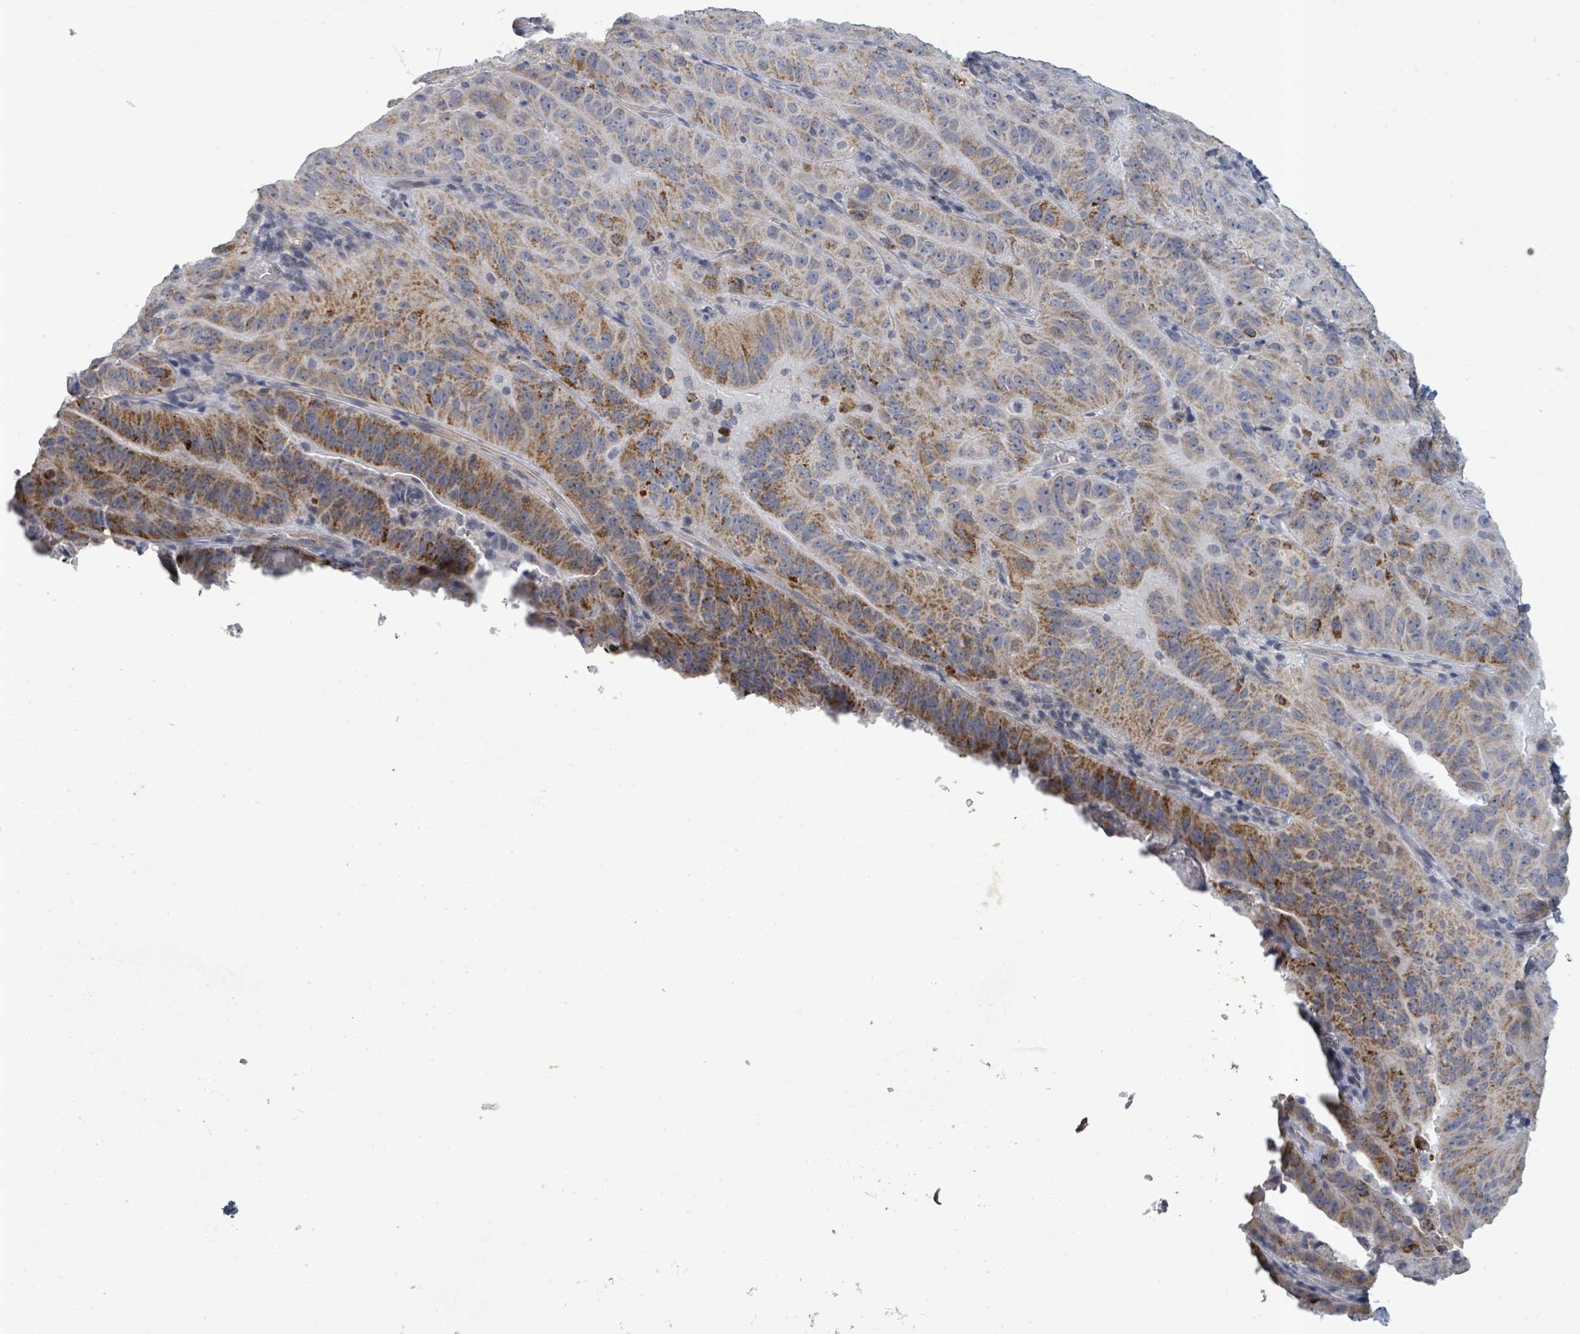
{"staining": {"intensity": "moderate", "quantity": "25%-75%", "location": "cytoplasmic/membranous"}, "tissue": "pancreatic cancer", "cell_type": "Tumor cells", "image_type": "cancer", "snomed": [{"axis": "morphology", "description": "Adenocarcinoma, NOS"}, {"axis": "topography", "description": "Pancreas"}], "caption": "Tumor cells reveal medium levels of moderate cytoplasmic/membranous positivity in about 25%-75% of cells in adenocarcinoma (pancreatic). (Brightfield microscopy of DAB IHC at high magnification).", "gene": "PTPN20", "patient": {"sex": "male", "age": 63}}